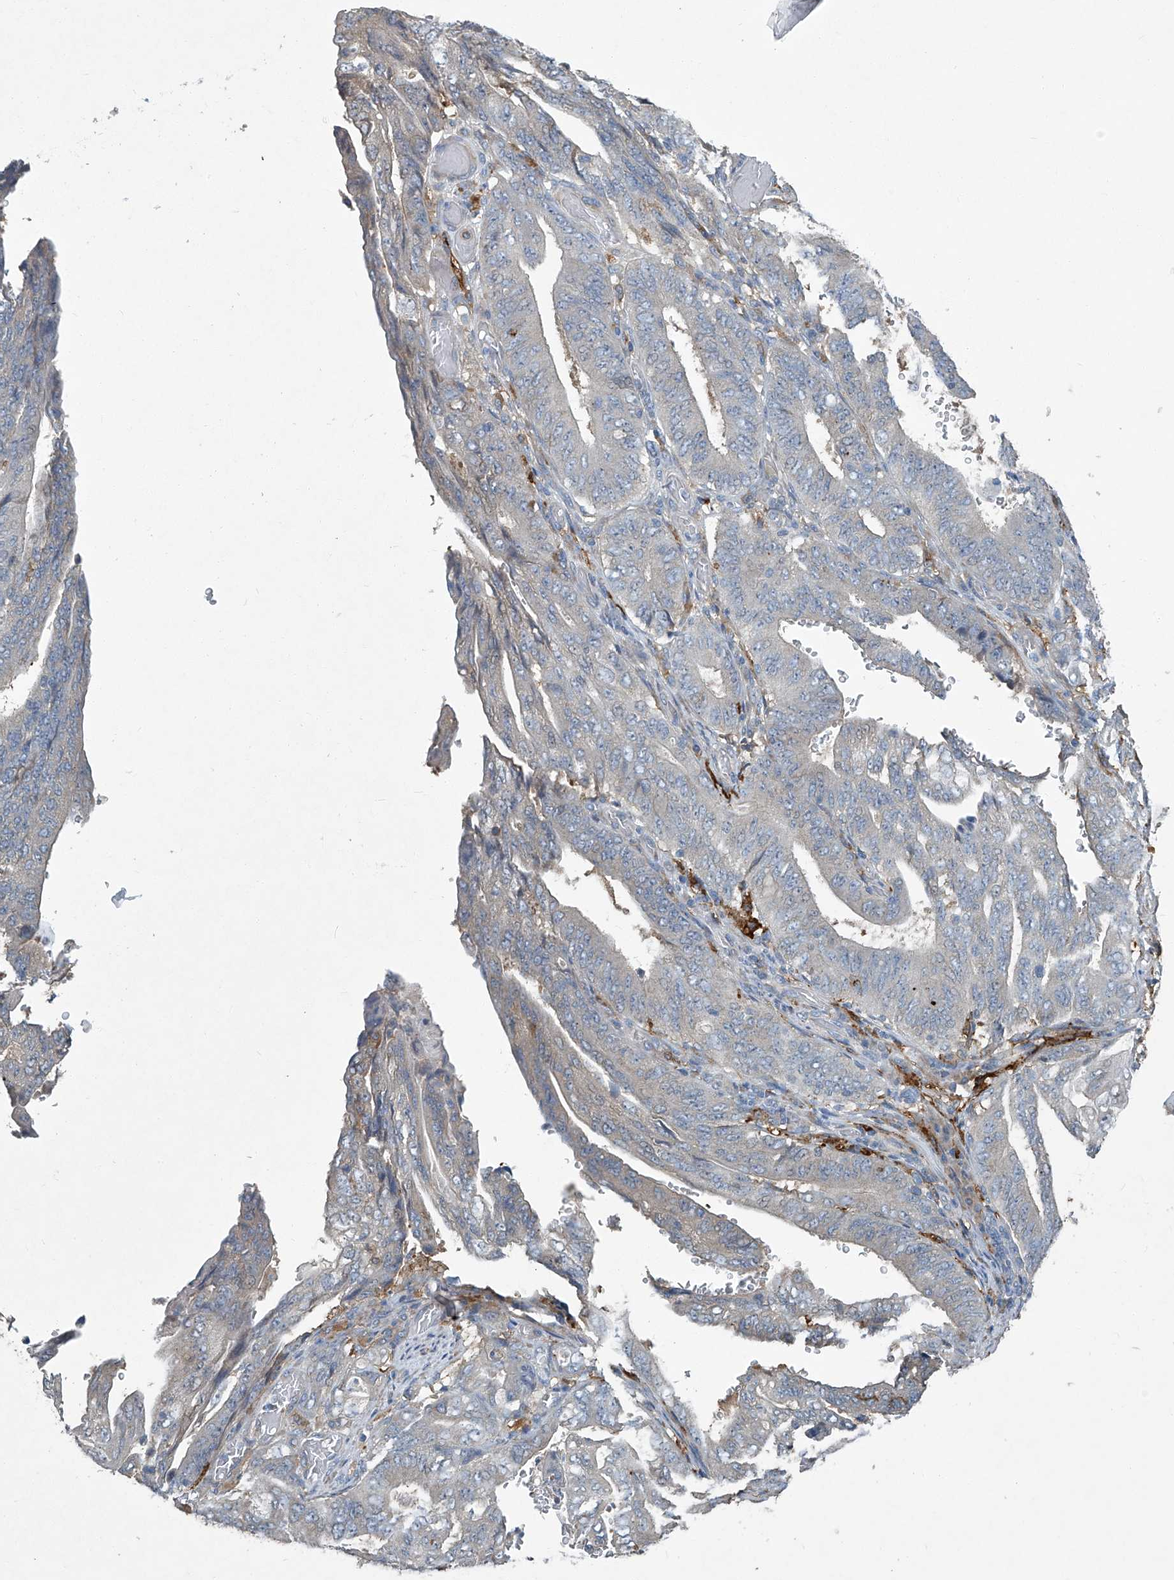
{"staining": {"intensity": "negative", "quantity": "none", "location": "none"}, "tissue": "stomach cancer", "cell_type": "Tumor cells", "image_type": "cancer", "snomed": [{"axis": "morphology", "description": "Adenocarcinoma, NOS"}, {"axis": "topography", "description": "Stomach"}], "caption": "Tumor cells are negative for brown protein staining in adenocarcinoma (stomach). (DAB immunohistochemistry (IHC) visualized using brightfield microscopy, high magnification).", "gene": "FAM167A", "patient": {"sex": "female", "age": 73}}